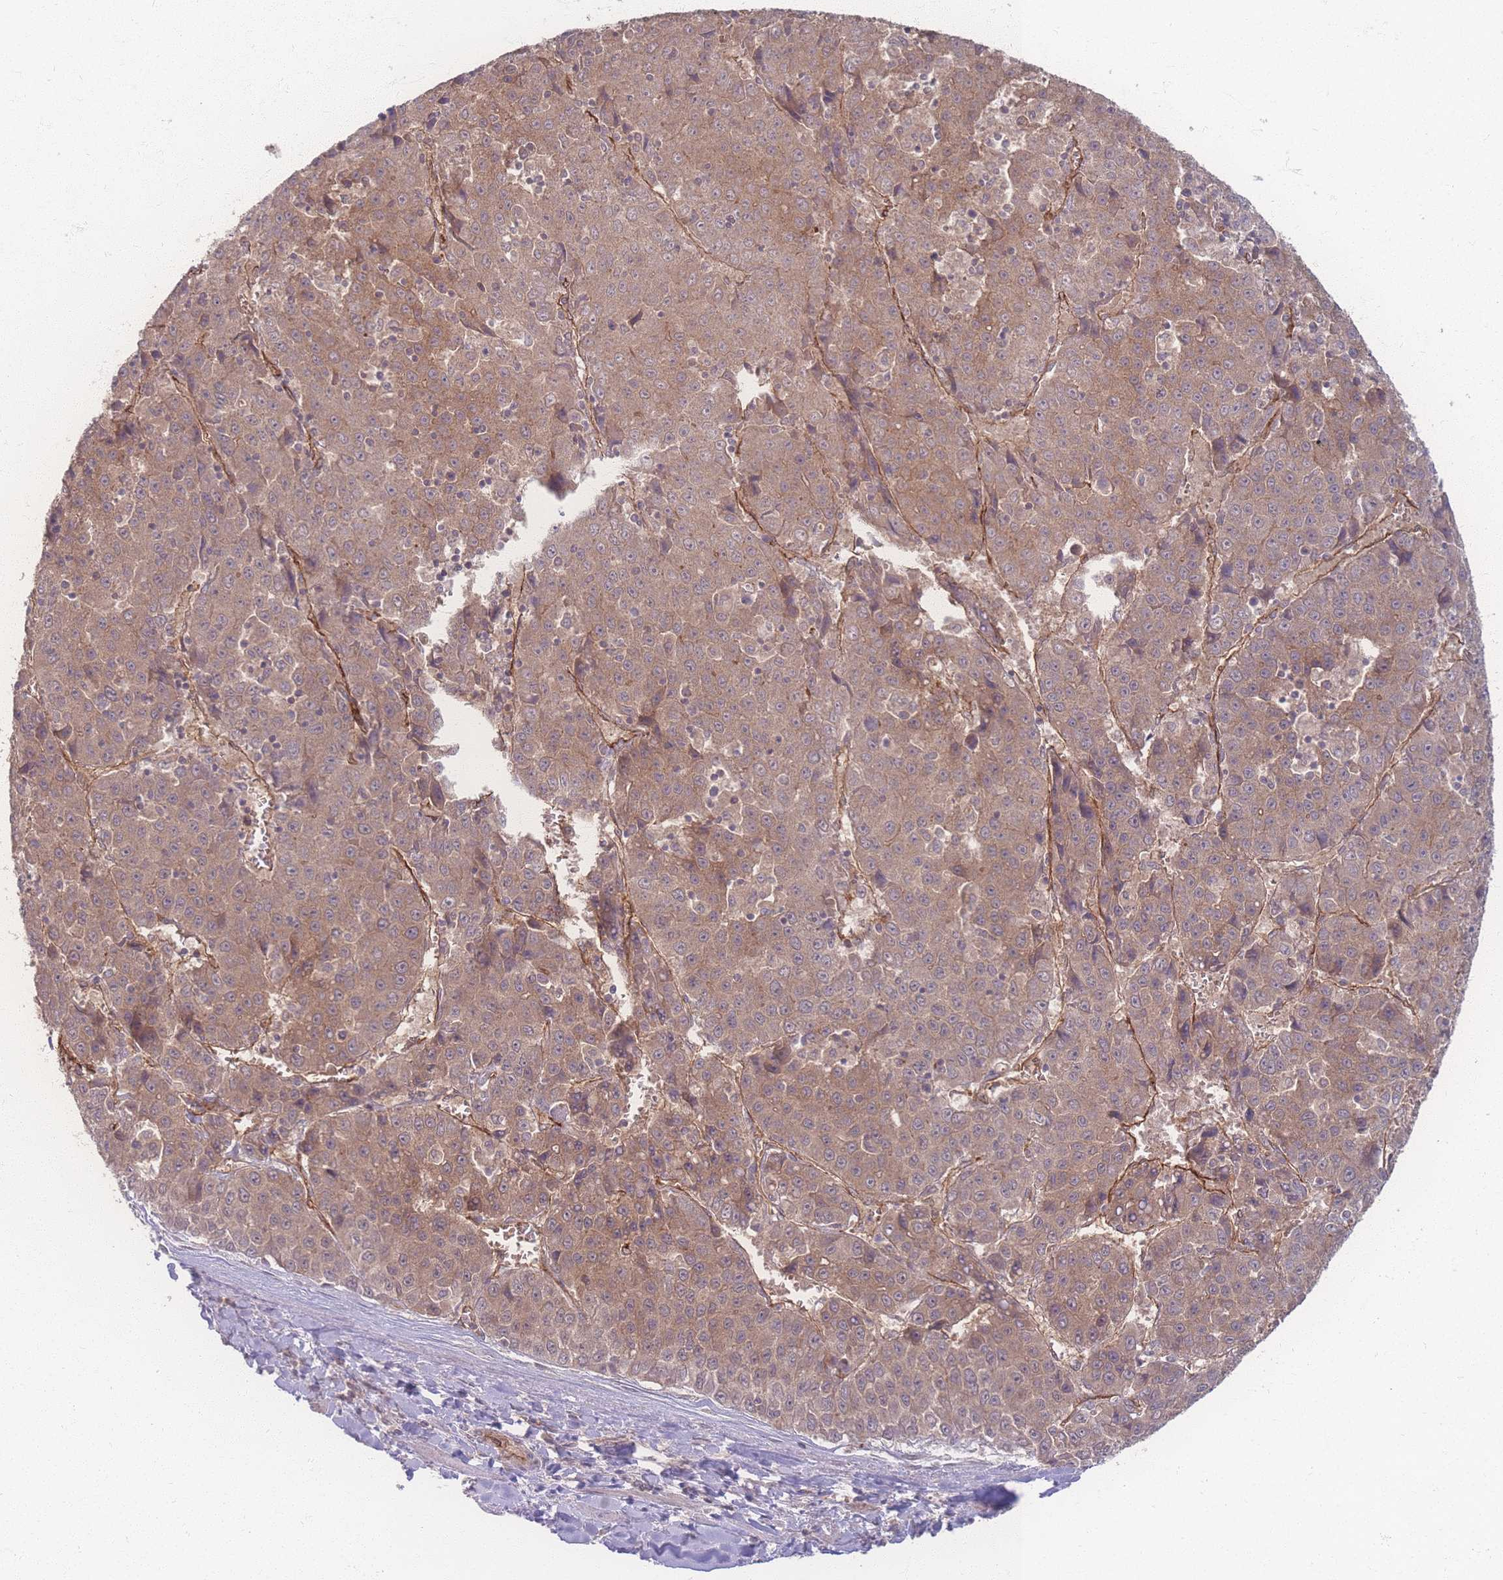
{"staining": {"intensity": "moderate", "quantity": ">75%", "location": "cytoplasmic/membranous"}, "tissue": "liver cancer", "cell_type": "Tumor cells", "image_type": "cancer", "snomed": [{"axis": "morphology", "description": "Carcinoma, Hepatocellular, NOS"}, {"axis": "topography", "description": "Liver"}], "caption": "Immunohistochemistry (IHC) image of human liver cancer stained for a protein (brown), which displays medium levels of moderate cytoplasmic/membranous staining in about >75% of tumor cells.", "gene": "INSR", "patient": {"sex": "female", "age": 53}}